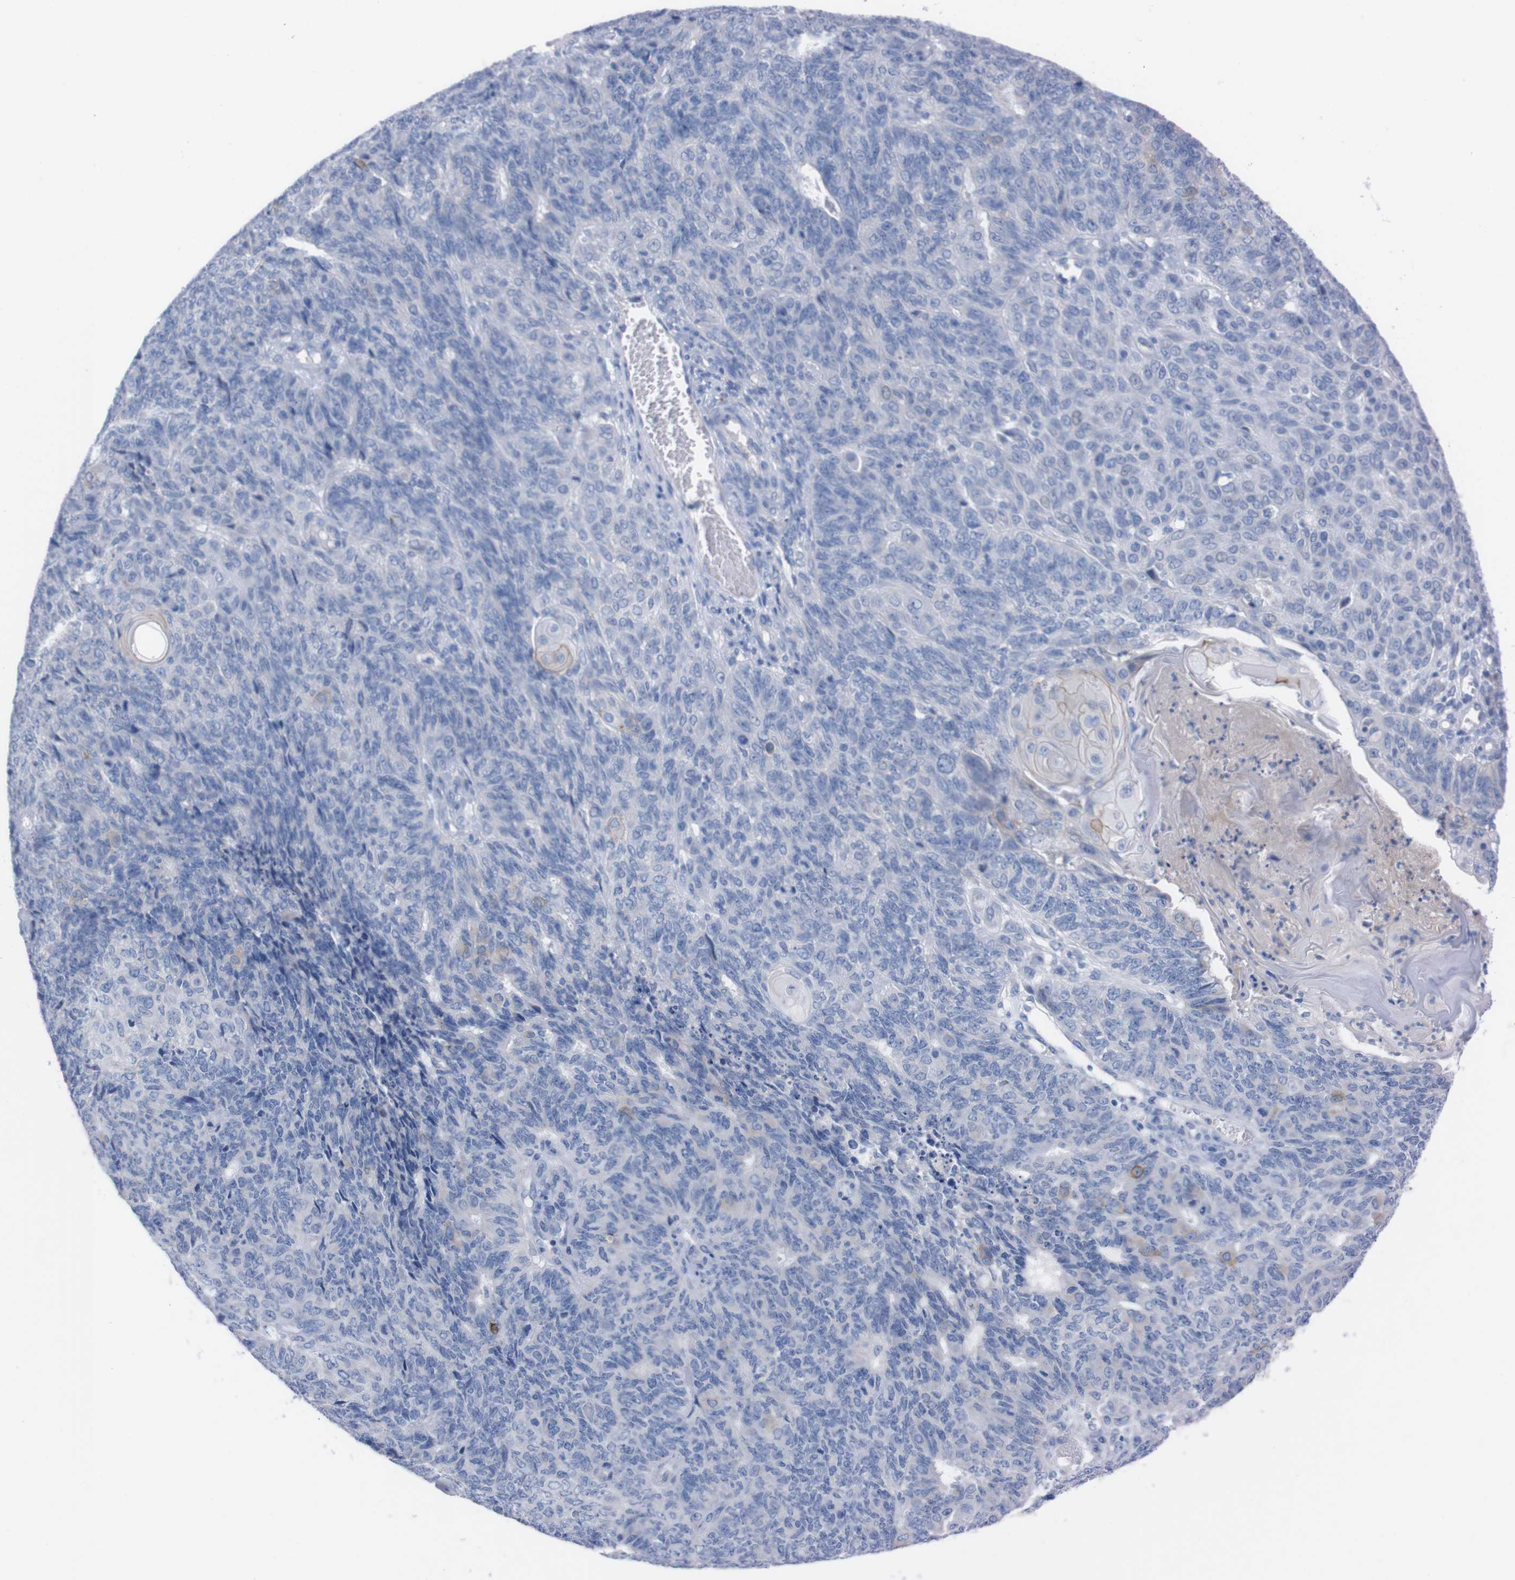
{"staining": {"intensity": "negative", "quantity": "none", "location": "none"}, "tissue": "endometrial cancer", "cell_type": "Tumor cells", "image_type": "cancer", "snomed": [{"axis": "morphology", "description": "Adenocarcinoma, NOS"}, {"axis": "topography", "description": "Endometrium"}], "caption": "An immunohistochemistry image of endometrial adenocarcinoma is shown. There is no staining in tumor cells of endometrial adenocarcinoma. (Stains: DAB (3,3'-diaminobenzidine) IHC with hematoxylin counter stain, Microscopy: brightfield microscopy at high magnification).", "gene": "TMEM243", "patient": {"sex": "female", "age": 32}}